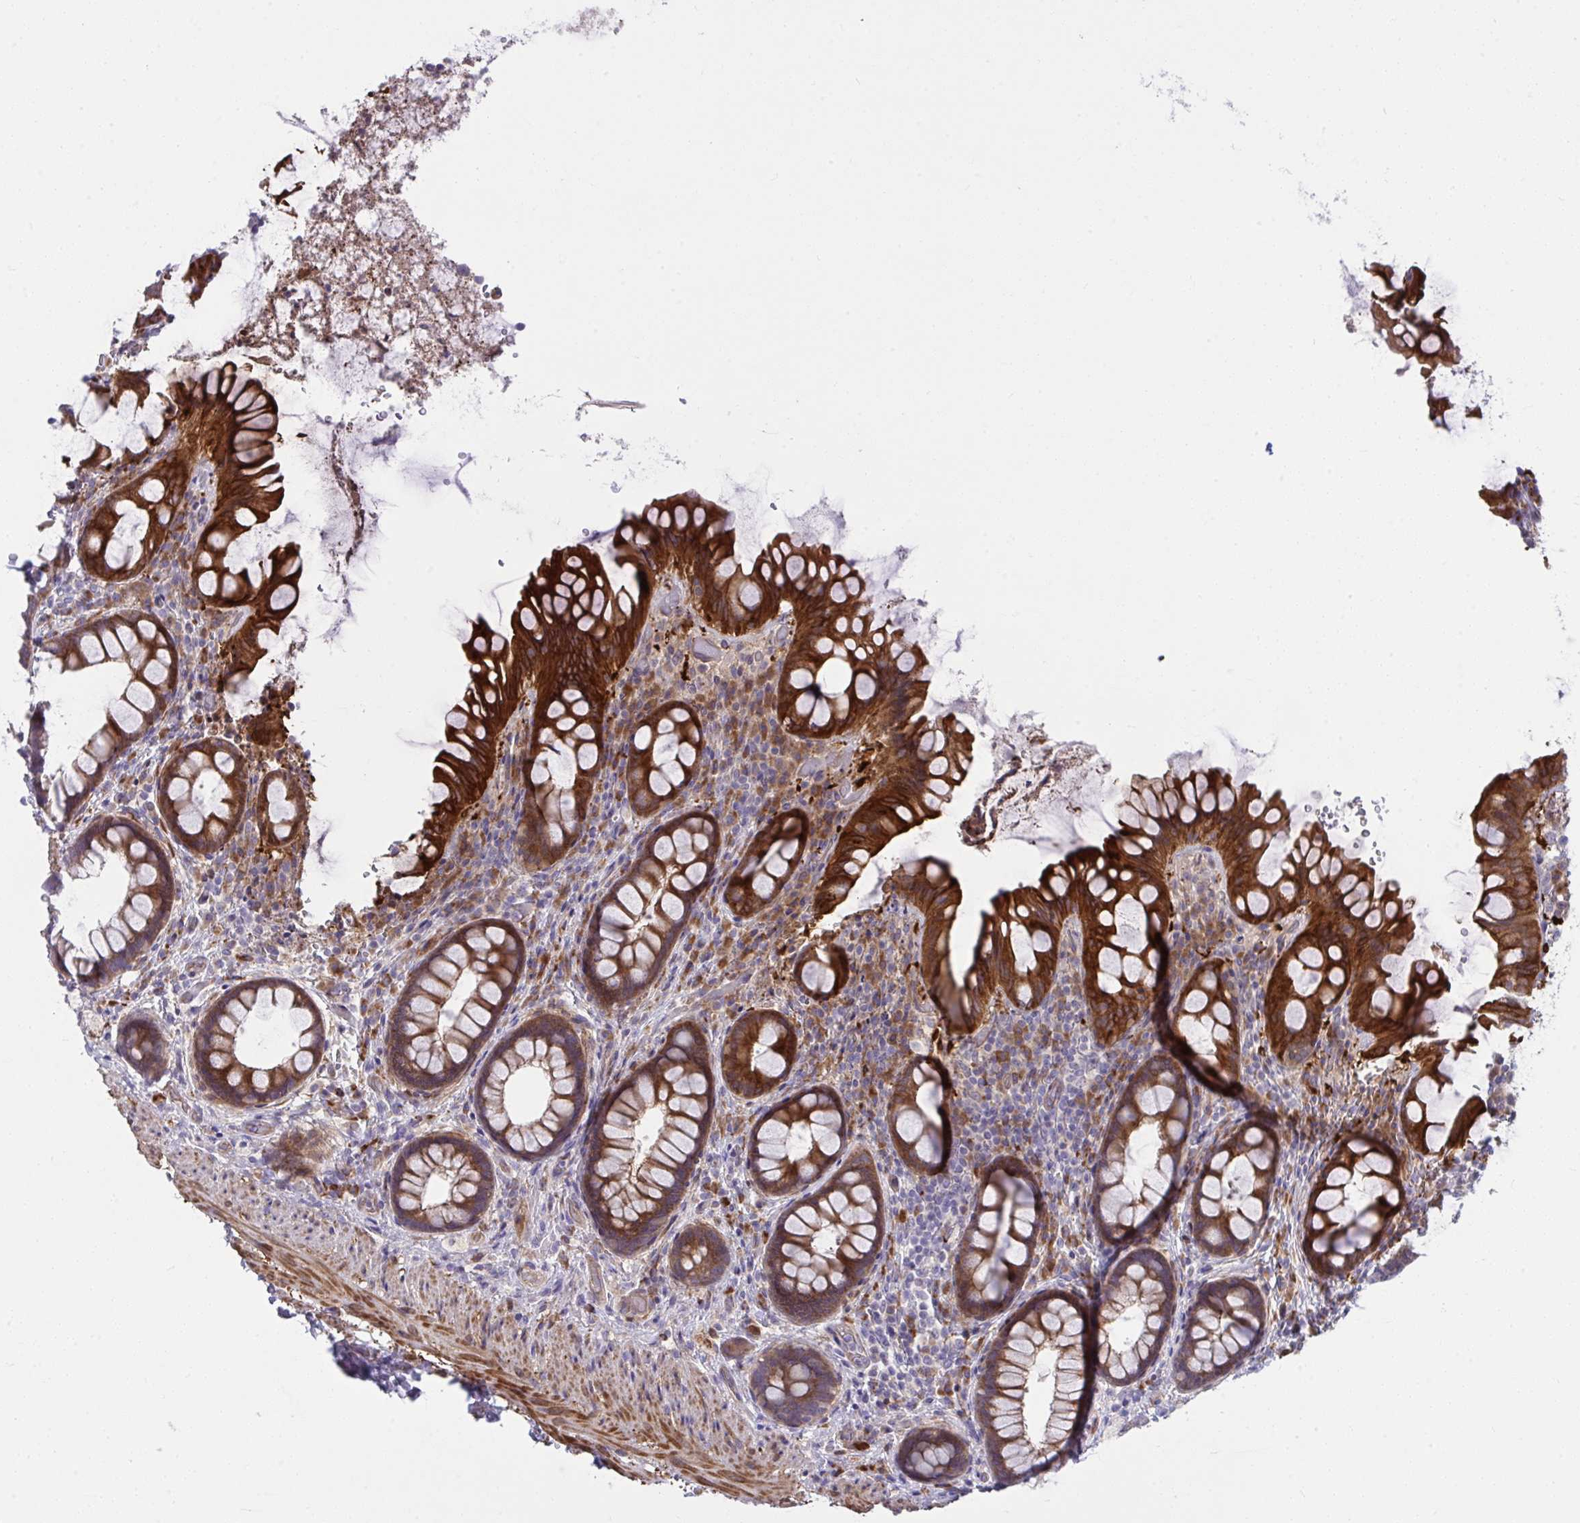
{"staining": {"intensity": "strong", "quantity": ">75%", "location": "cytoplasmic/membranous"}, "tissue": "rectum", "cell_type": "Glandular cells", "image_type": "normal", "snomed": [{"axis": "morphology", "description": "Normal tissue, NOS"}, {"axis": "topography", "description": "Rectum"}, {"axis": "topography", "description": "Peripheral nerve tissue"}], "caption": "Unremarkable rectum shows strong cytoplasmic/membranous expression in approximately >75% of glandular cells.", "gene": "PIGZ", "patient": {"sex": "female", "age": 69}}